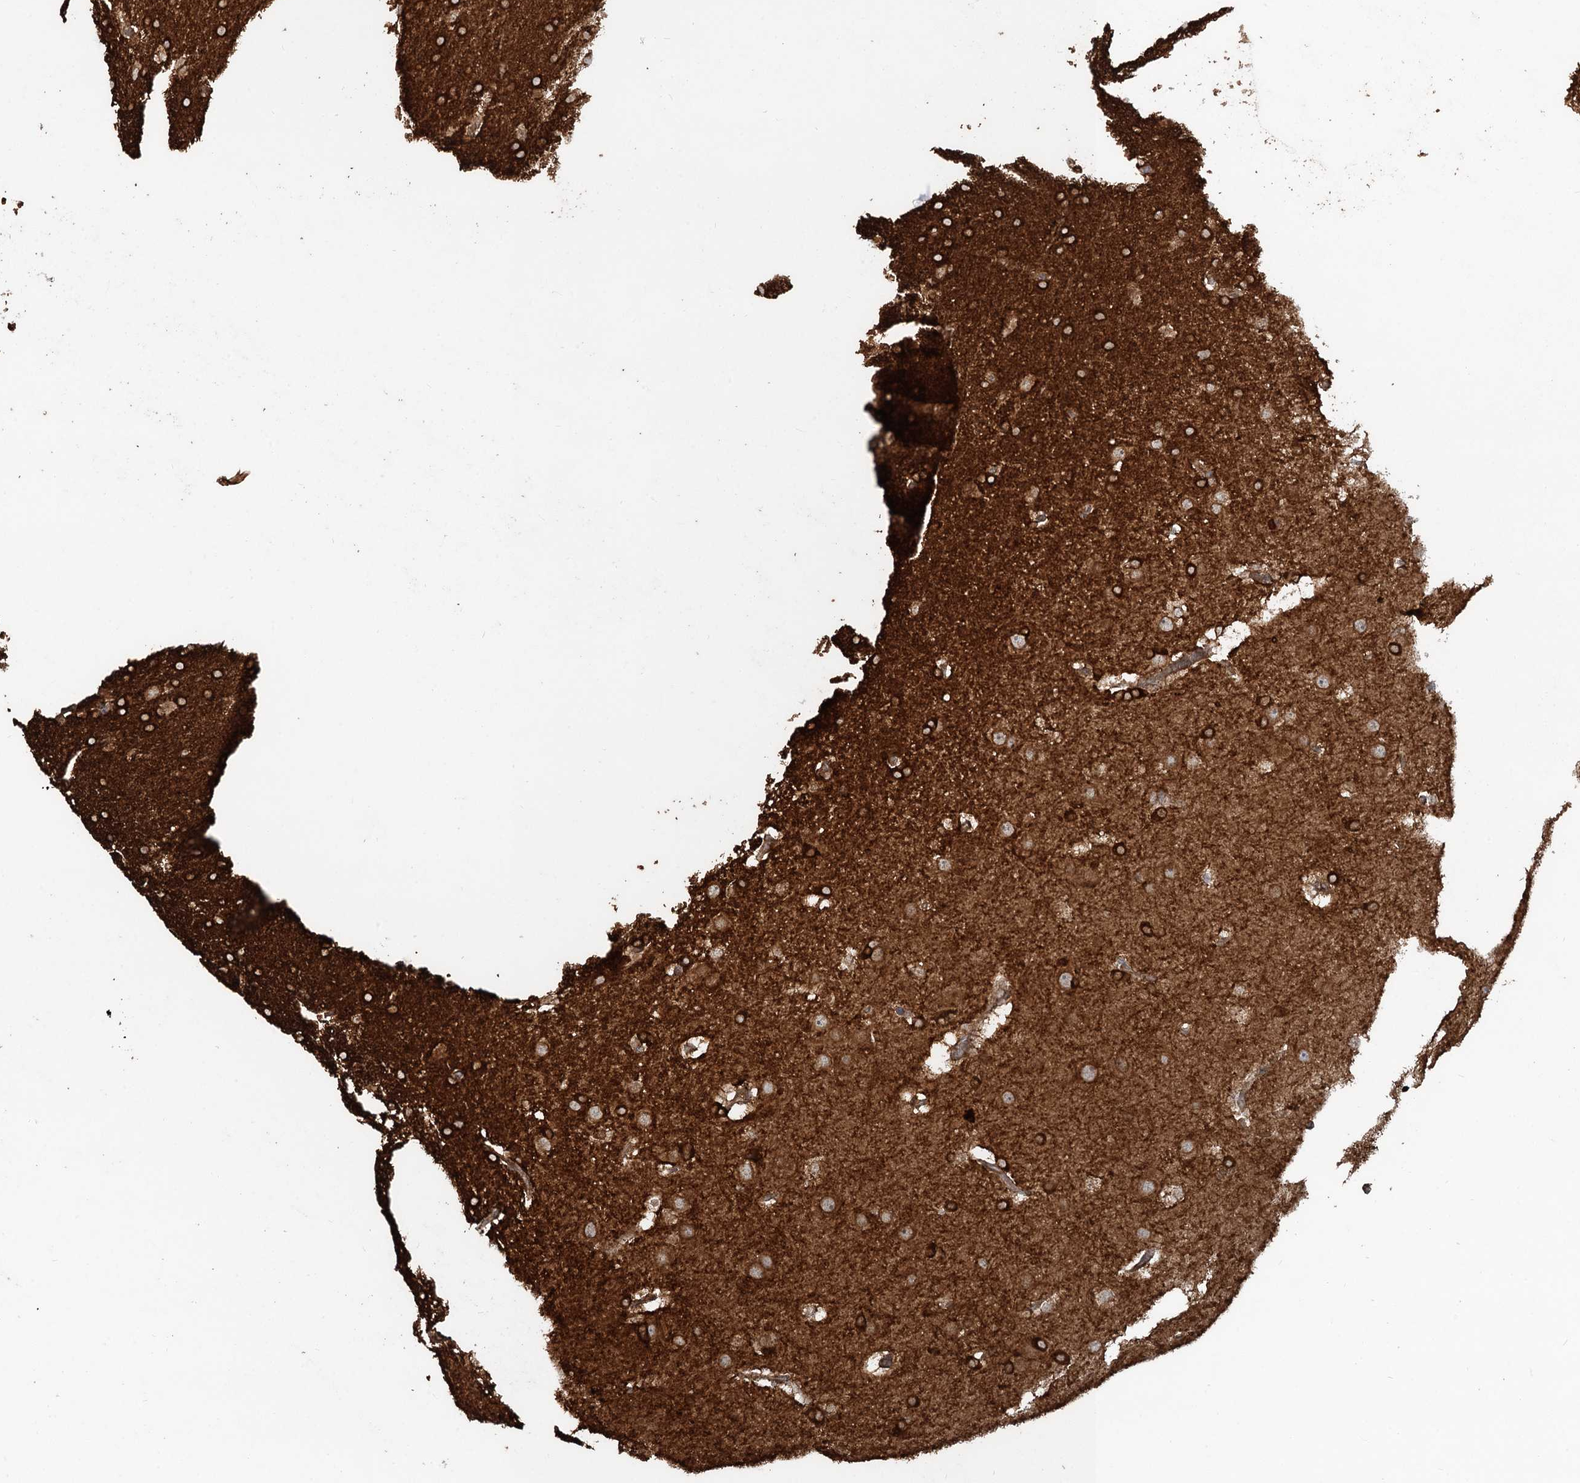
{"staining": {"intensity": "strong", "quantity": ">75%", "location": "cytoplasmic/membranous"}, "tissue": "glioma", "cell_type": "Tumor cells", "image_type": "cancer", "snomed": [{"axis": "morphology", "description": "Glioma, malignant, Low grade"}, {"axis": "topography", "description": "Brain"}], "caption": "DAB (3,3'-diaminobenzidine) immunohistochemical staining of low-grade glioma (malignant) exhibits strong cytoplasmic/membranous protein expression in approximately >75% of tumor cells. The staining is performed using DAB (3,3'-diaminobenzidine) brown chromogen to label protein expression. The nuclei are counter-stained blue using hematoxylin.", "gene": "GLE1", "patient": {"sex": "female", "age": 32}}